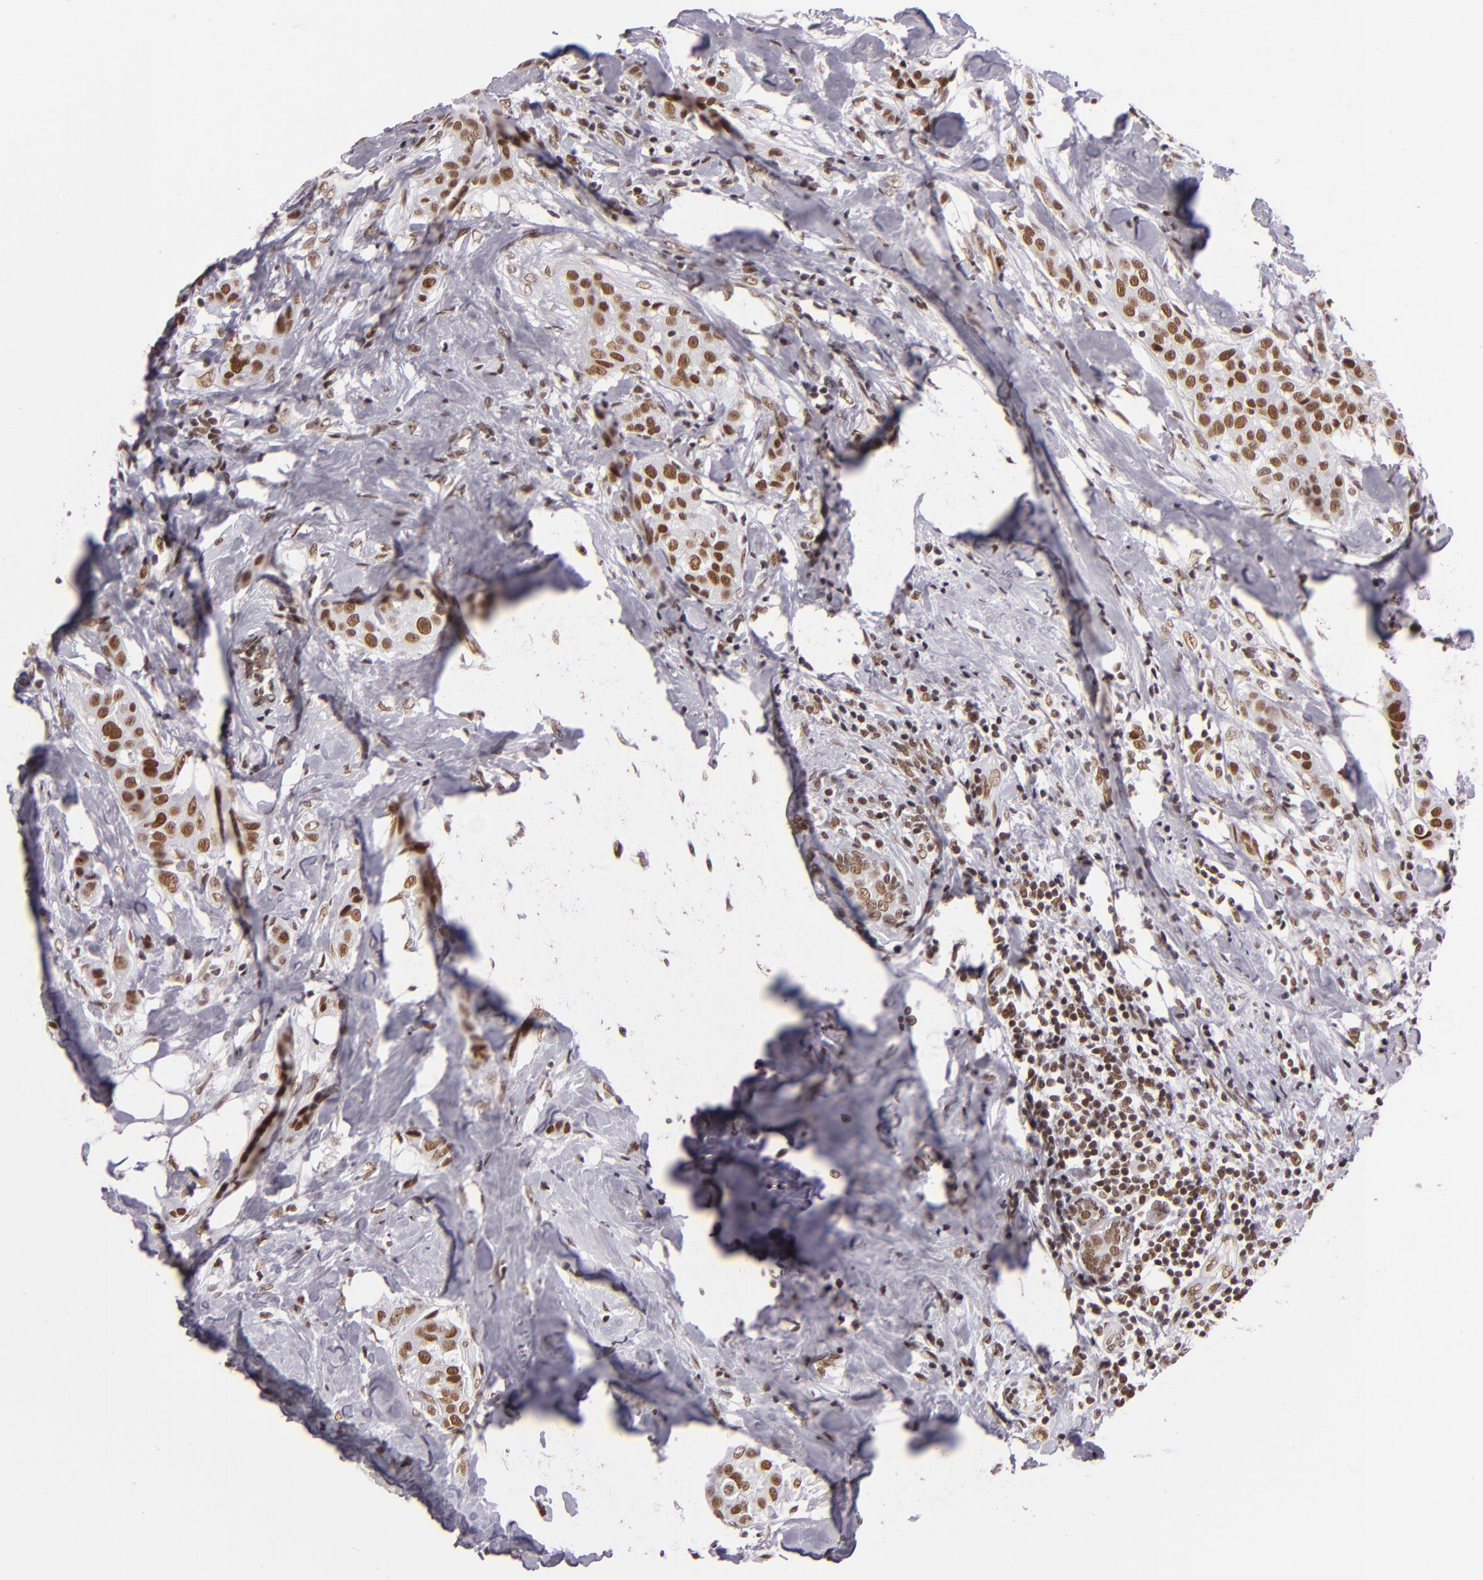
{"staining": {"intensity": "moderate", "quantity": ">75%", "location": "nuclear"}, "tissue": "breast cancer", "cell_type": "Tumor cells", "image_type": "cancer", "snomed": [{"axis": "morphology", "description": "Duct carcinoma"}, {"axis": "topography", "description": "Breast"}], "caption": "About >75% of tumor cells in breast cancer (invasive ductal carcinoma) demonstrate moderate nuclear protein staining as visualized by brown immunohistochemical staining.", "gene": "BRD8", "patient": {"sex": "female", "age": 45}}